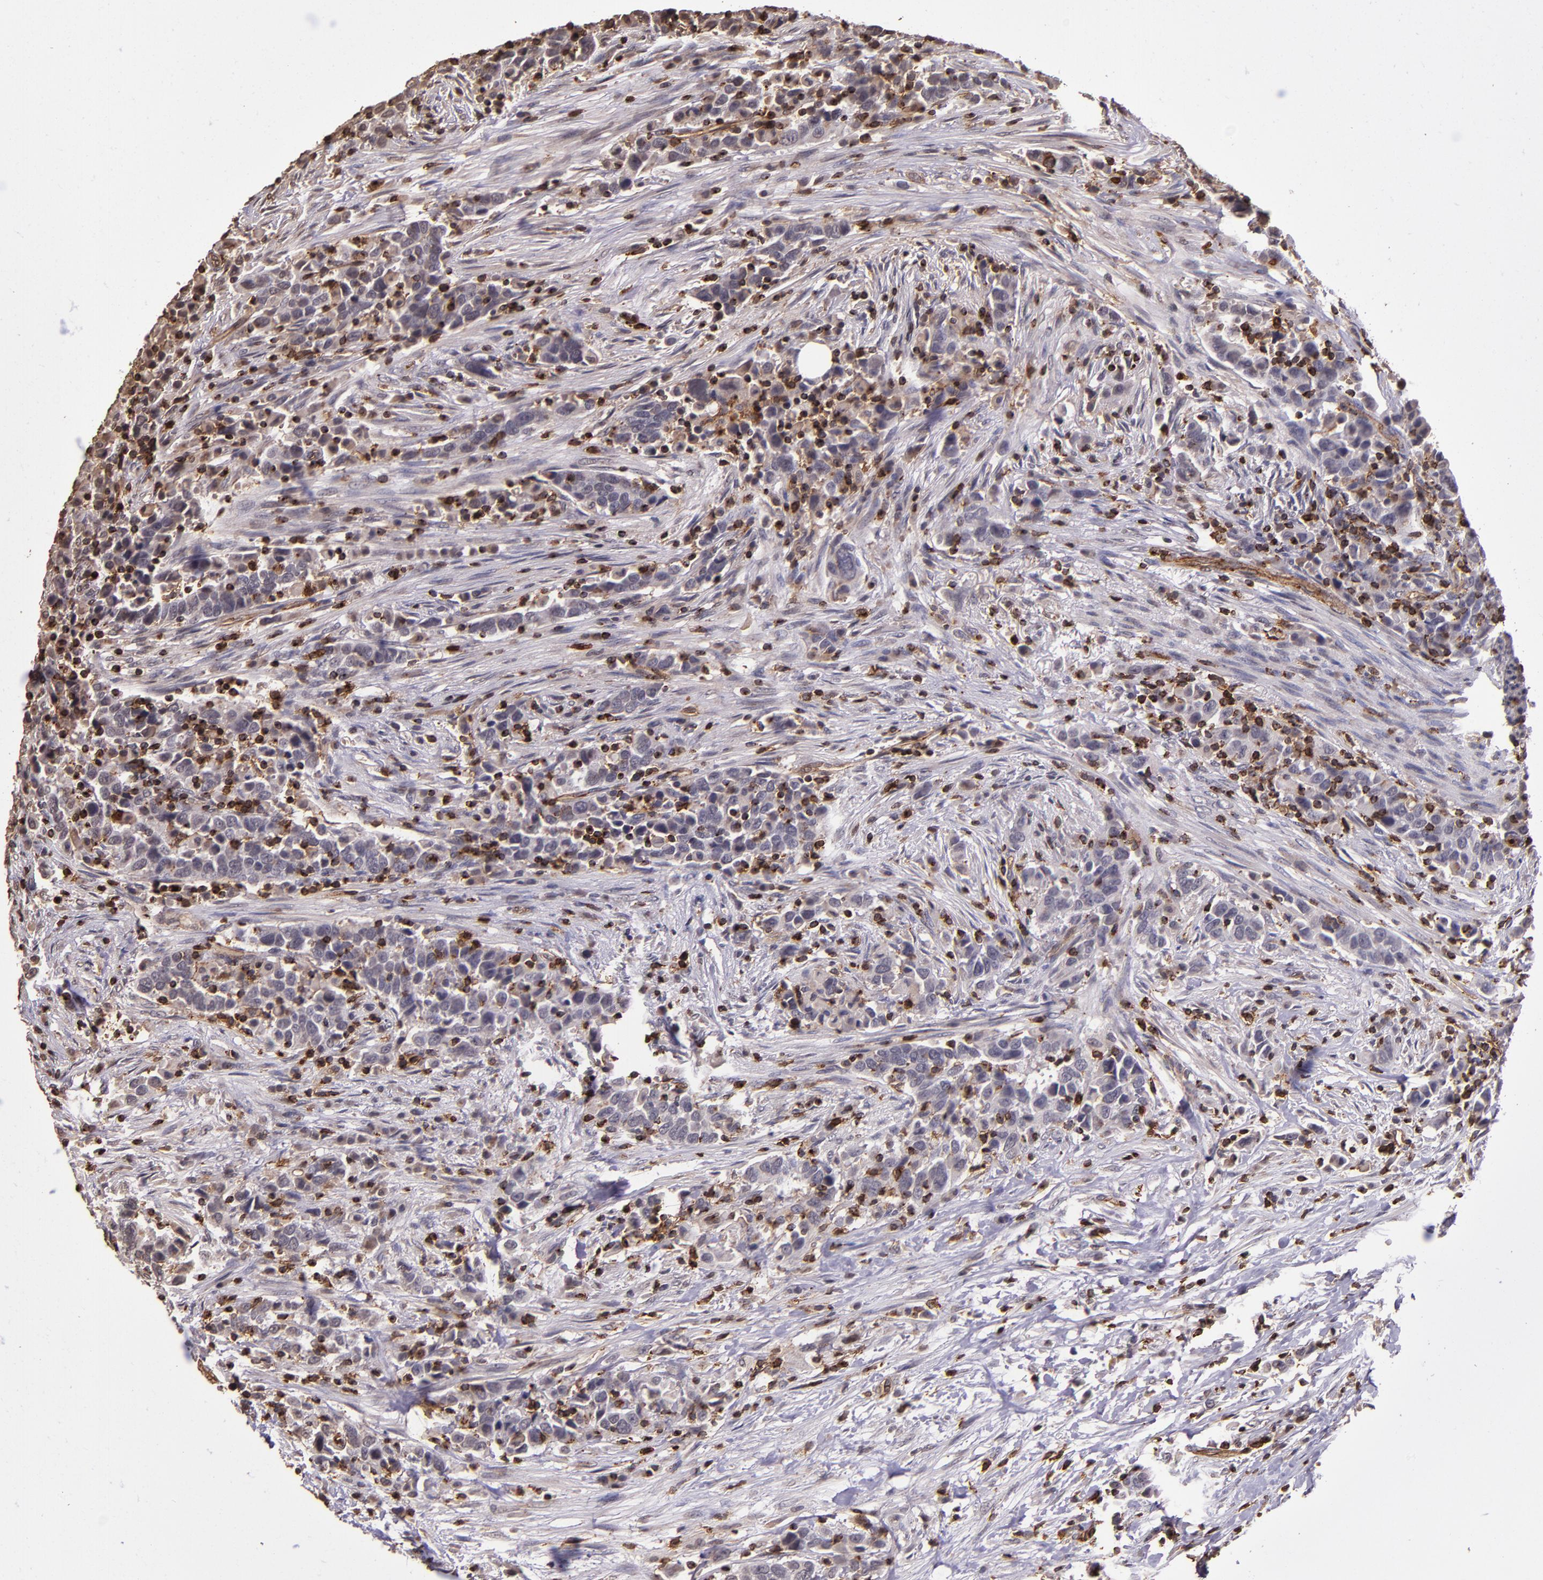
{"staining": {"intensity": "weak", "quantity": "<25%", "location": "cytoplasmic/membranous"}, "tissue": "urothelial cancer", "cell_type": "Tumor cells", "image_type": "cancer", "snomed": [{"axis": "morphology", "description": "Urothelial carcinoma, High grade"}, {"axis": "topography", "description": "Urinary bladder"}], "caption": "The histopathology image exhibits no significant expression in tumor cells of urothelial cancer.", "gene": "SLC2A3", "patient": {"sex": "male", "age": 61}}